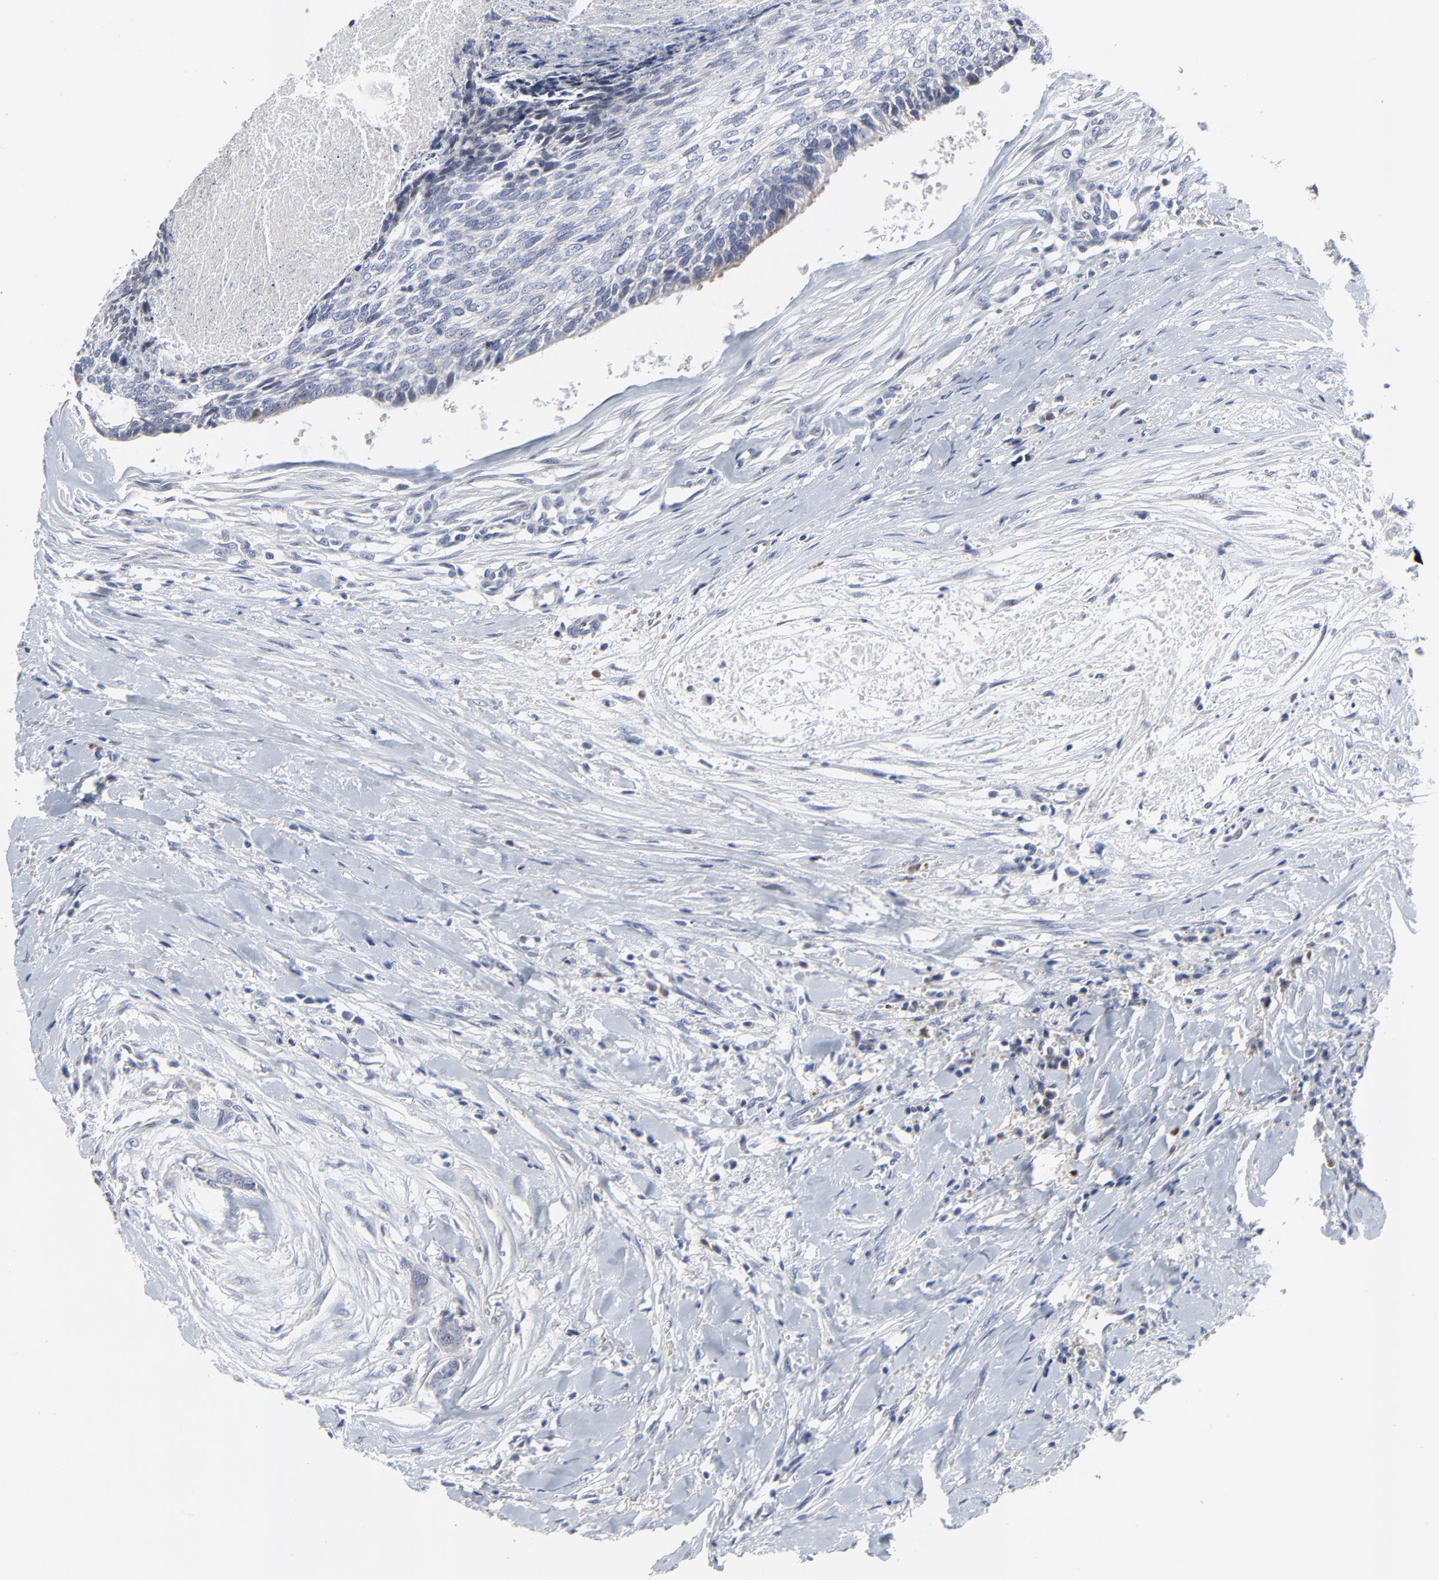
{"staining": {"intensity": "negative", "quantity": "none", "location": "none"}, "tissue": "head and neck cancer", "cell_type": "Tumor cells", "image_type": "cancer", "snomed": [{"axis": "morphology", "description": "Squamous cell carcinoma, NOS"}, {"axis": "topography", "description": "Salivary gland"}, {"axis": "topography", "description": "Head-Neck"}], "caption": "Immunohistochemistry of human squamous cell carcinoma (head and neck) demonstrates no staining in tumor cells.", "gene": "NLGN3", "patient": {"sex": "male", "age": 70}}